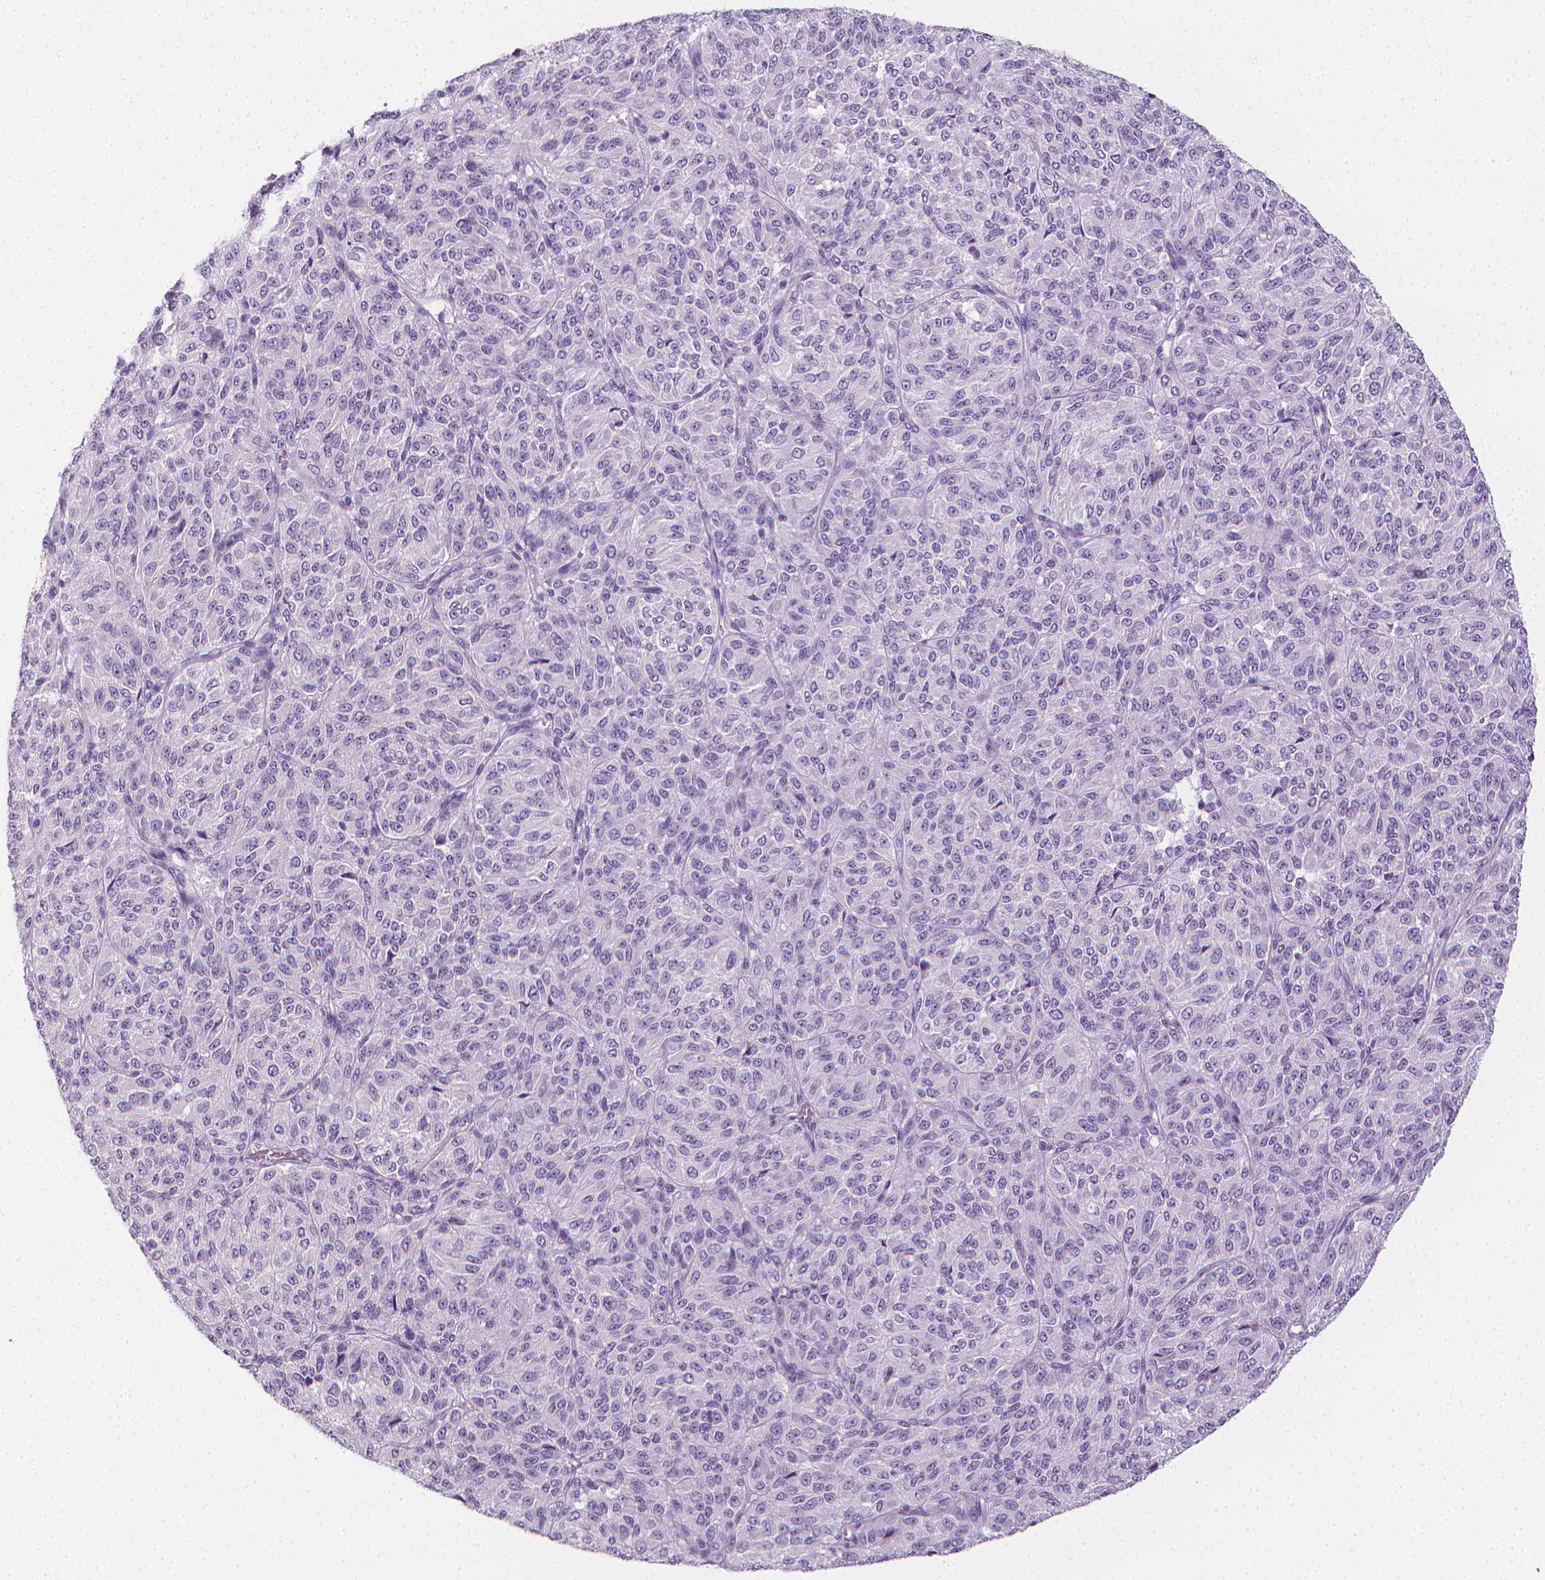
{"staining": {"intensity": "negative", "quantity": "none", "location": "none"}, "tissue": "melanoma", "cell_type": "Tumor cells", "image_type": "cancer", "snomed": [{"axis": "morphology", "description": "Malignant melanoma, Metastatic site"}, {"axis": "topography", "description": "Brain"}], "caption": "DAB (3,3'-diaminobenzidine) immunohistochemical staining of melanoma exhibits no significant expression in tumor cells. (Immunohistochemistry, brightfield microscopy, high magnification).", "gene": "DCAF8L1", "patient": {"sex": "female", "age": 56}}